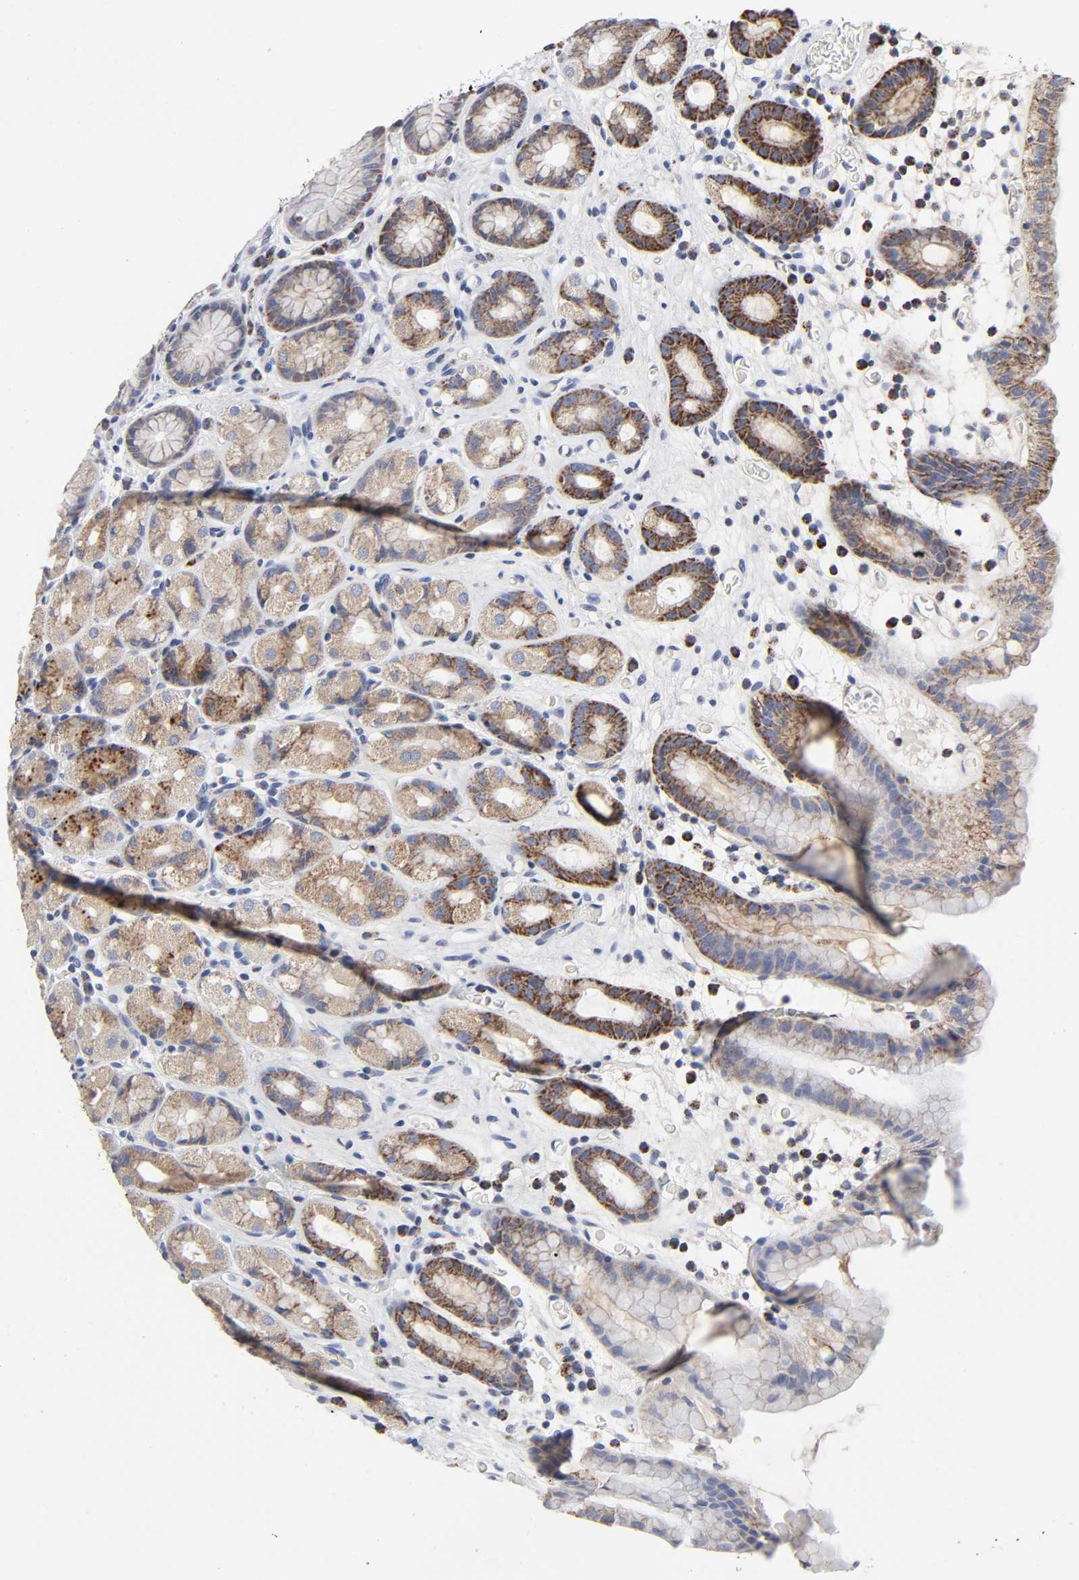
{"staining": {"intensity": "moderate", "quantity": ">75%", "location": "cytoplasmic/membranous"}, "tissue": "stomach", "cell_type": "Glandular cells", "image_type": "normal", "snomed": [{"axis": "morphology", "description": "Normal tissue, NOS"}, {"axis": "topography", "description": "Stomach, upper"}], "caption": "About >75% of glandular cells in unremarkable stomach exhibit moderate cytoplasmic/membranous protein staining as visualized by brown immunohistochemical staining.", "gene": "AOPEP", "patient": {"sex": "male", "age": 68}}